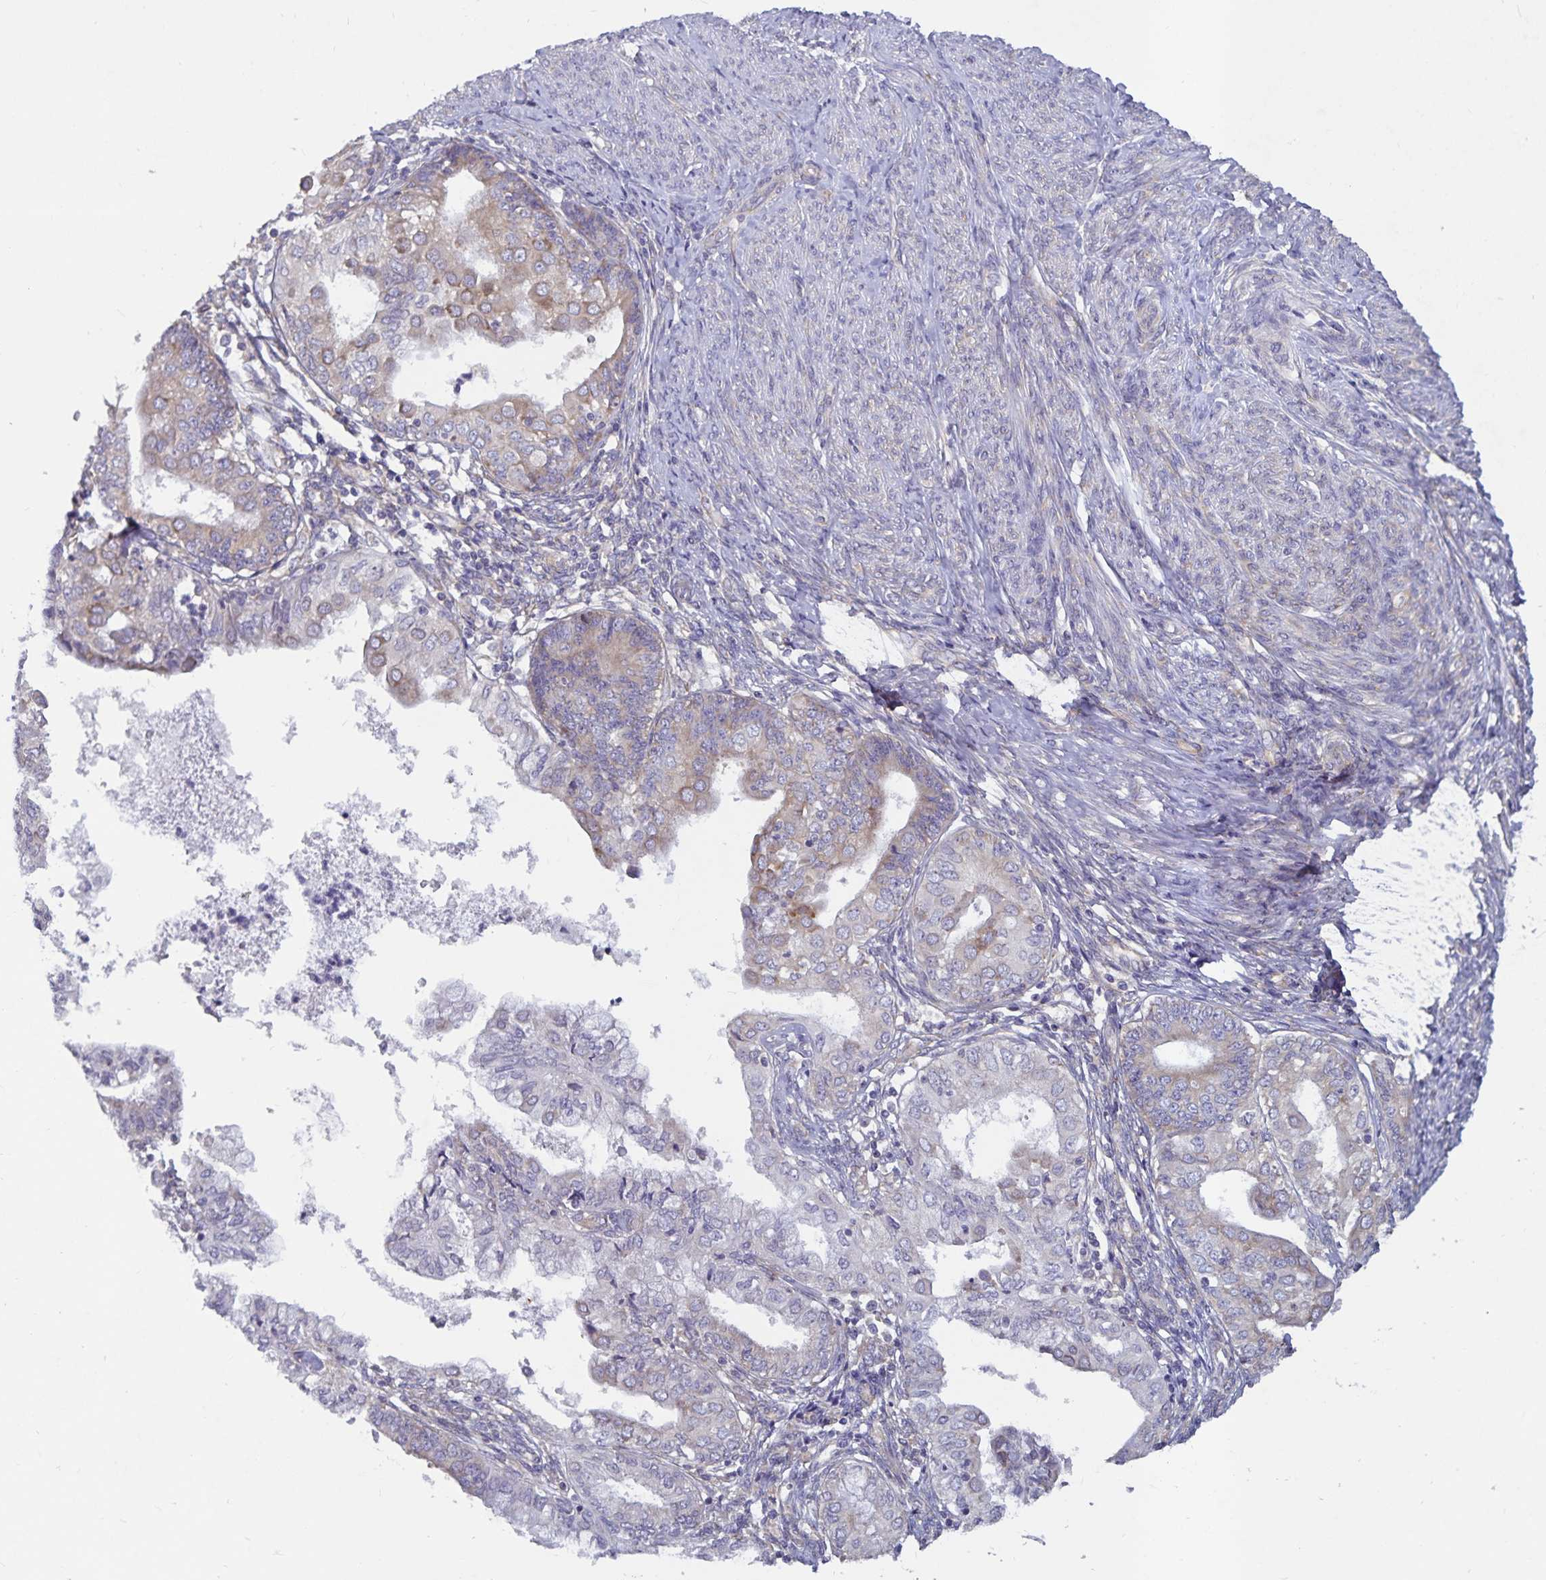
{"staining": {"intensity": "moderate", "quantity": "<25%", "location": "cytoplasmic/membranous"}, "tissue": "endometrial cancer", "cell_type": "Tumor cells", "image_type": "cancer", "snomed": [{"axis": "morphology", "description": "Adenocarcinoma, NOS"}, {"axis": "topography", "description": "Endometrium"}], "caption": "An image of endometrial cancer stained for a protein displays moderate cytoplasmic/membranous brown staining in tumor cells.", "gene": "FAM120A", "patient": {"sex": "female", "age": 68}}